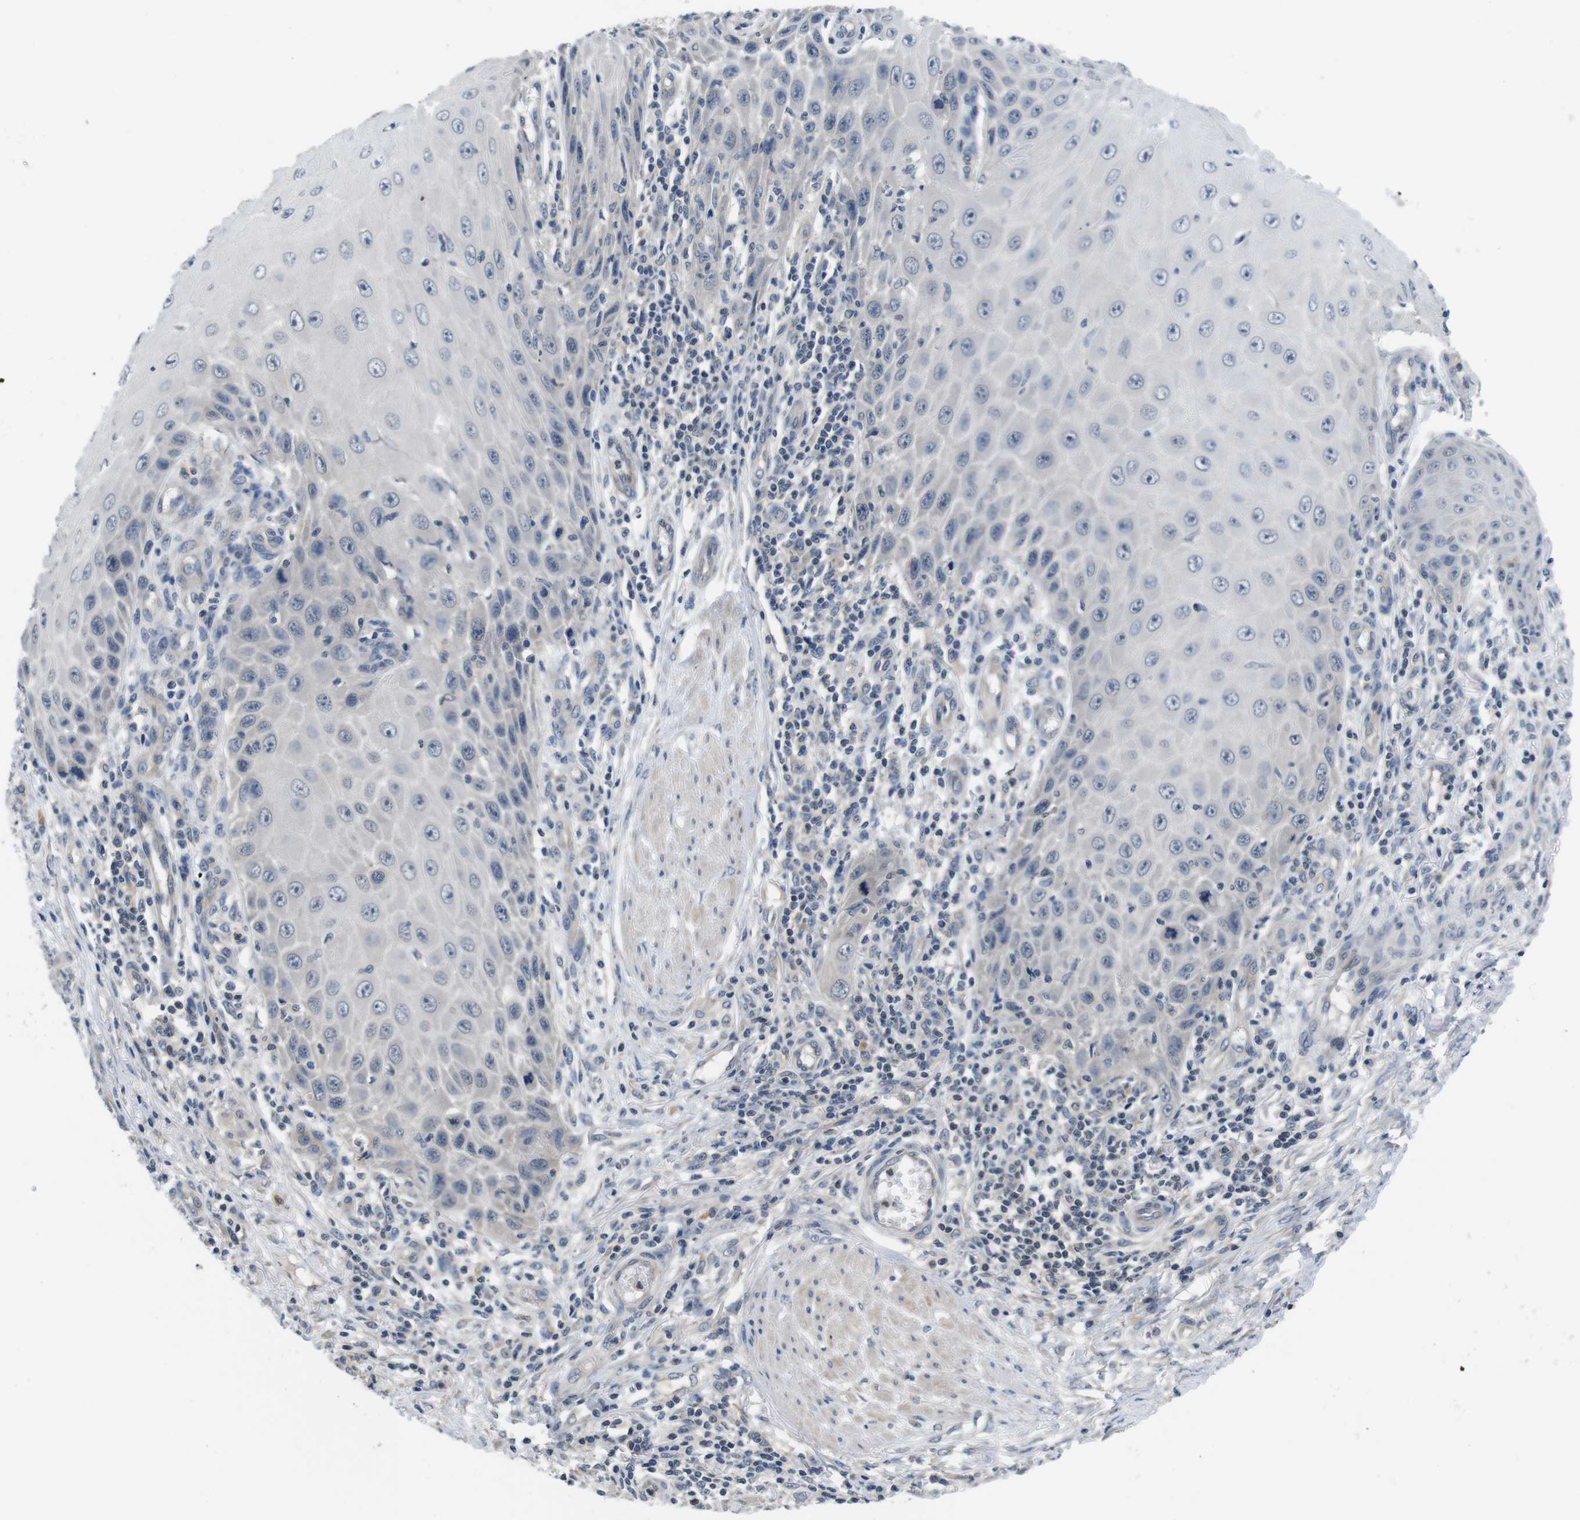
{"staining": {"intensity": "negative", "quantity": "none", "location": "none"}, "tissue": "skin cancer", "cell_type": "Tumor cells", "image_type": "cancer", "snomed": [{"axis": "morphology", "description": "Squamous cell carcinoma, NOS"}, {"axis": "topography", "description": "Skin"}], "caption": "Photomicrograph shows no protein positivity in tumor cells of skin cancer (squamous cell carcinoma) tissue. (DAB (3,3'-diaminobenzidine) immunohistochemistry (IHC) visualized using brightfield microscopy, high magnification).", "gene": "FADD", "patient": {"sex": "female", "age": 73}}